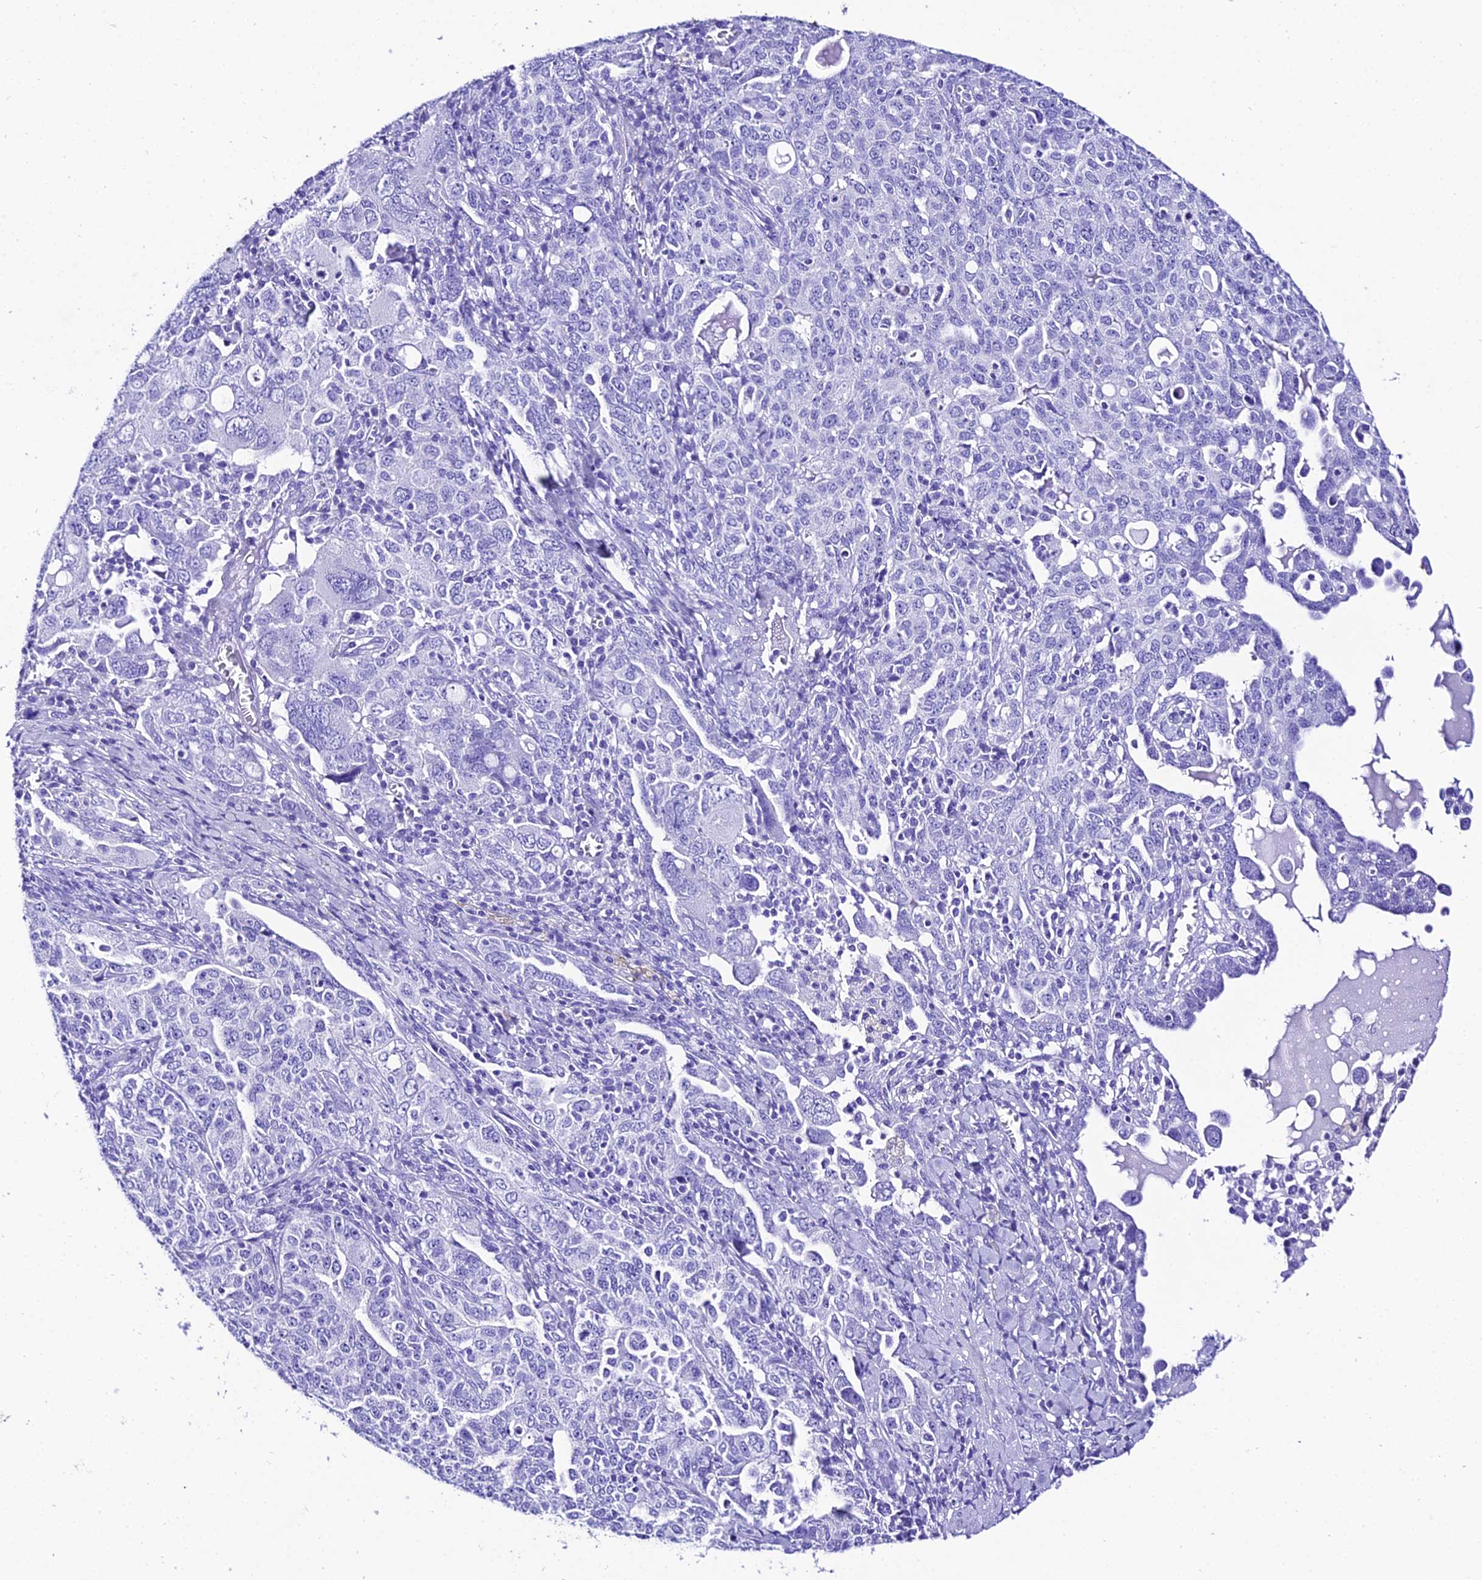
{"staining": {"intensity": "negative", "quantity": "none", "location": "none"}, "tissue": "ovarian cancer", "cell_type": "Tumor cells", "image_type": "cancer", "snomed": [{"axis": "morphology", "description": "Carcinoma, endometroid"}, {"axis": "topography", "description": "Ovary"}], "caption": "Immunohistochemistry (IHC) micrograph of endometroid carcinoma (ovarian) stained for a protein (brown), which displays no expression in tumor cells.", "gene": "TRMT44", "patient": {"sex": "female", "age": 62}}